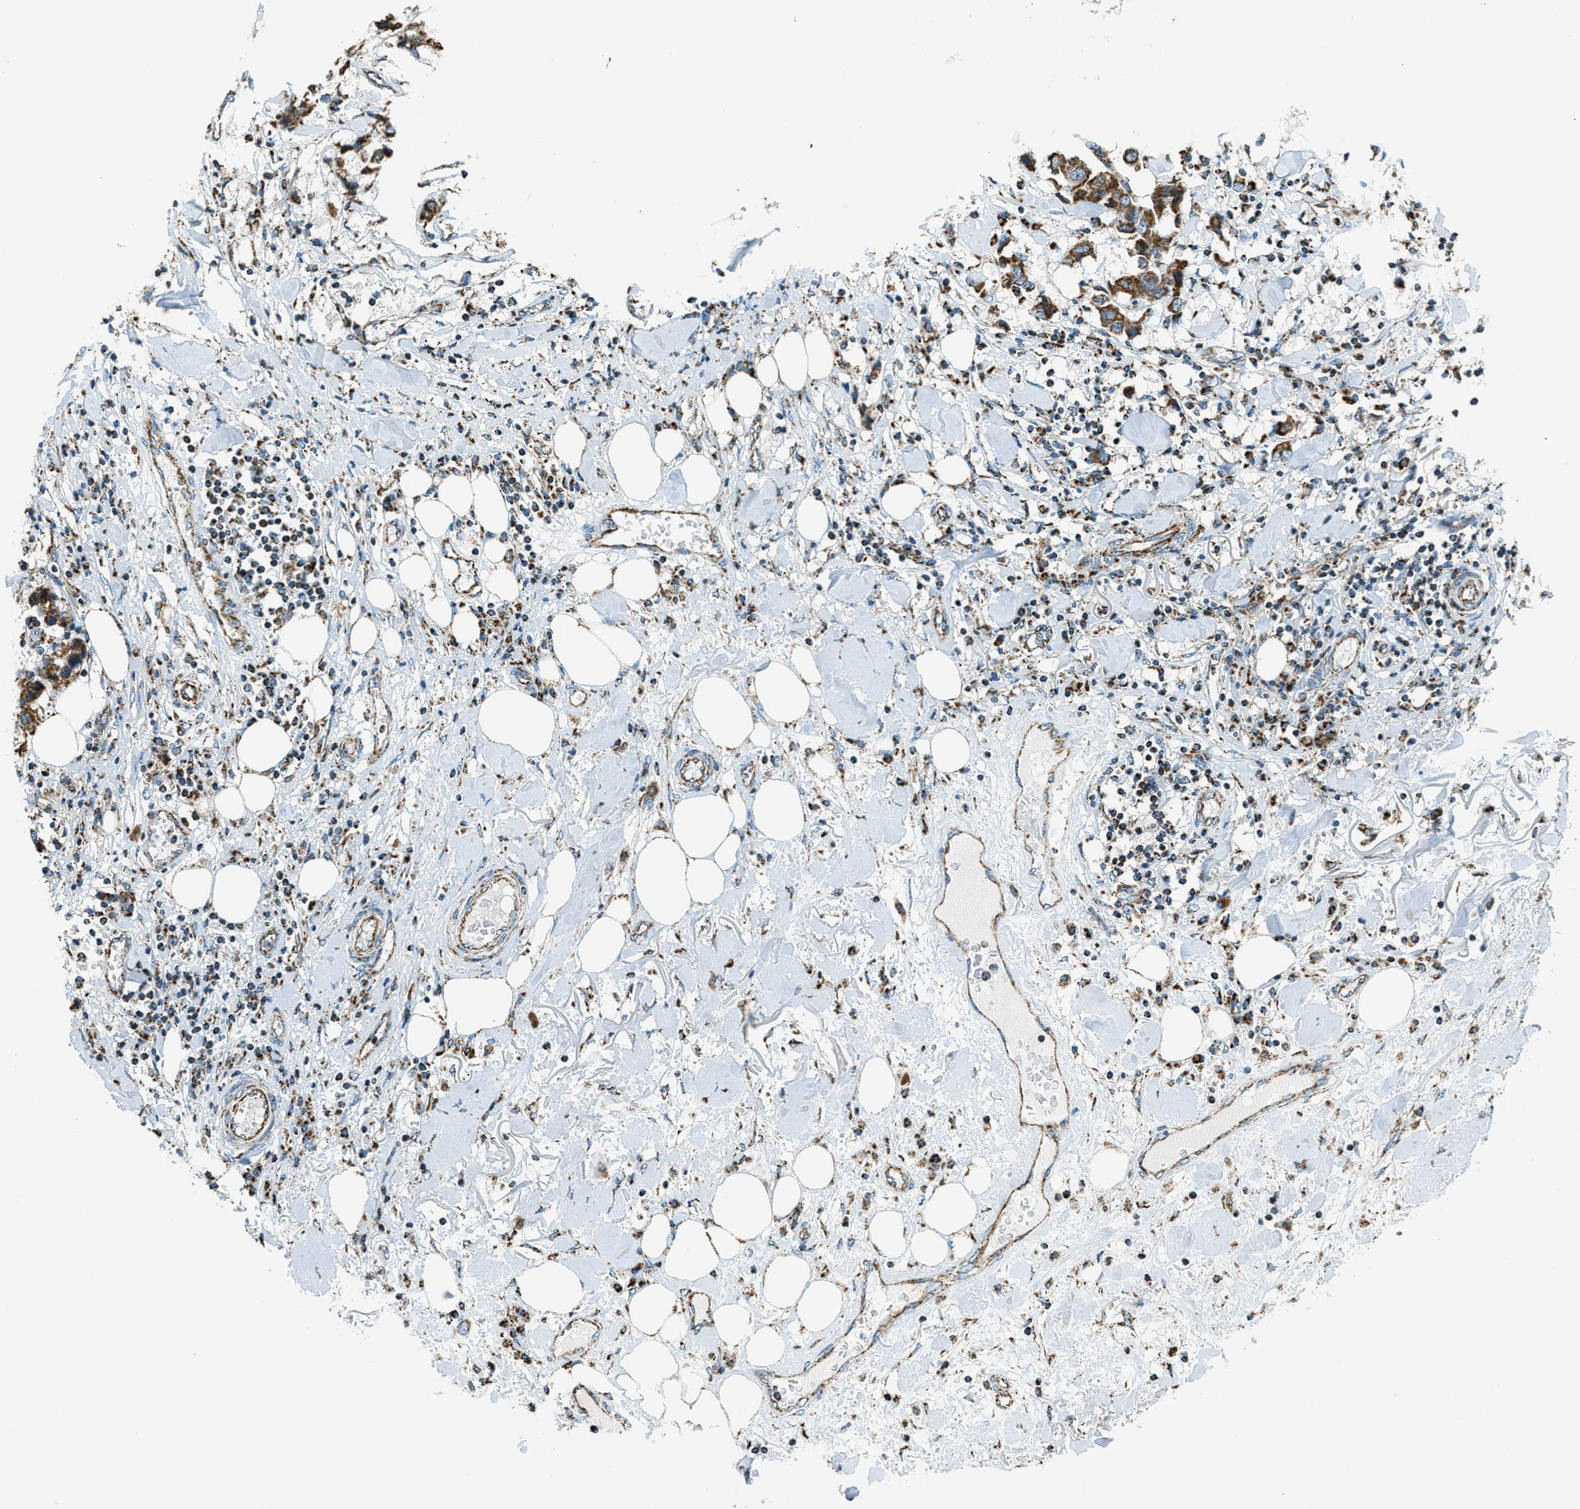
{"staining": {"intensity": "strong", "quantity": ">75%", "location": "cytoplasmic/membranous"}, "tissue": "breast cancer", "cell_type": "Tumor cells", "image_type": "cancer", "snomed": [{"axis": "morphology", "description": "Duct carcinoma"}, {"axis": "topography", "description": "Breast"}], "caption": "A brown stain shows strong cytoplasmic/membranous staining of a protein in breast cancer tumor cells. The protein of interest is shown in brown color, while the nuclei are stained blue.", "gene": "CHST15", "patient": {"sex": "female", "age": 80}}